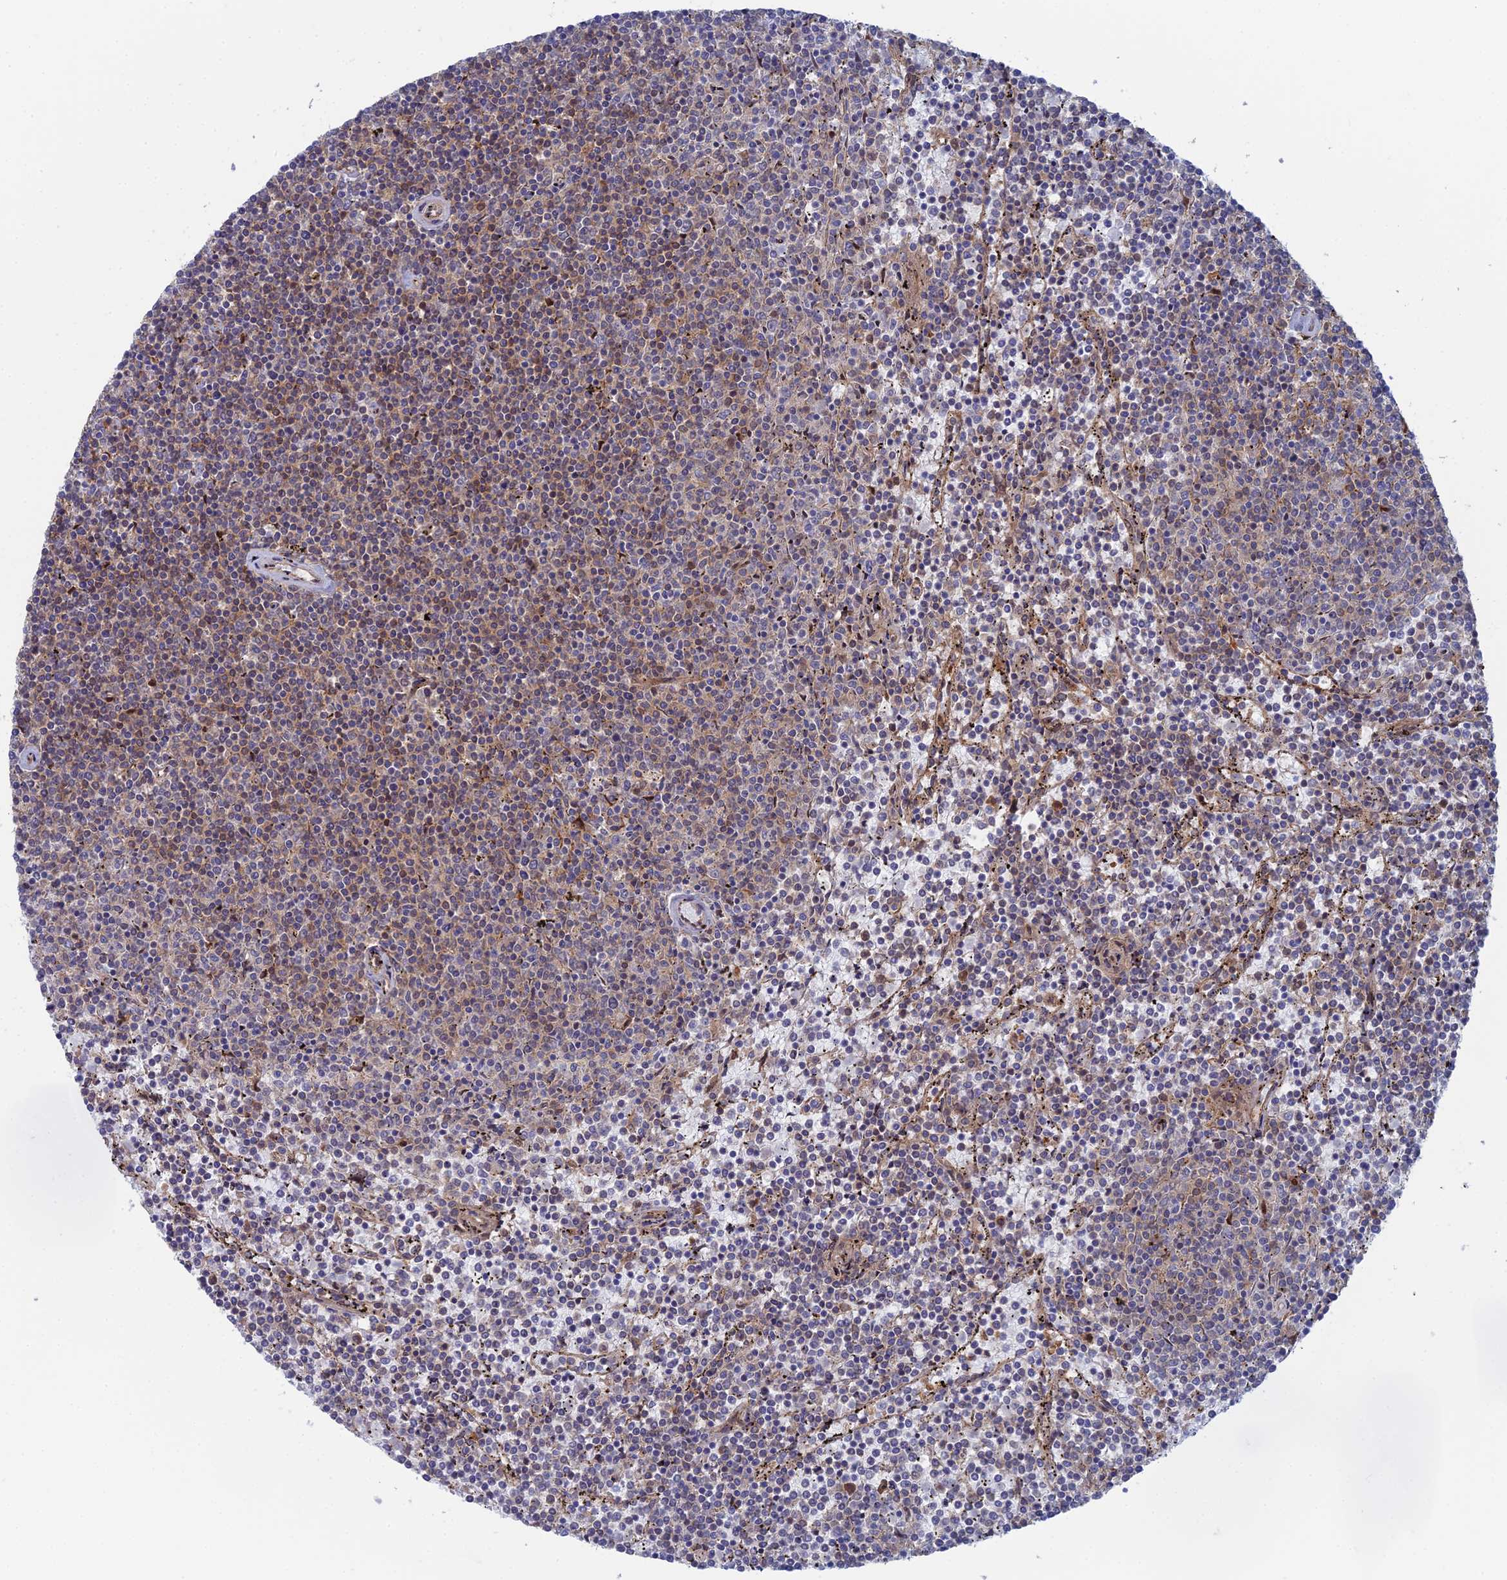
{"staining": {"intensity": "weak", "quantity": "<25%", "location": "cytoplasmic/membranous"}, "tissue": "lymphoma", "cell_type": "Tumor cells", "image_type": "cancer", "snomed": [{"axis": "morphology", "description": "Malignant lymphoma, non-Hodgkin's type, Low grade"}, {"axis": "topography", "description": "Spleen"}], "caption": "High magnification brightfield microscopy of low-grade malignant lymphoma, non-Hodgkin's type stained with DAB (3,3'-diaminobenzidine) (brown) and counterstained with hematoxylin (blue): tumor cells show no significant staining. The staining was performed using DAB (3,3'-diaminobenzidine) to visualize the protein expression in brown, while the nuclei were stained in blue with hematoxylin (Magnification: 20x).", "gene": "ABHD1", "patient": {"sex": "female", "age": 50}}